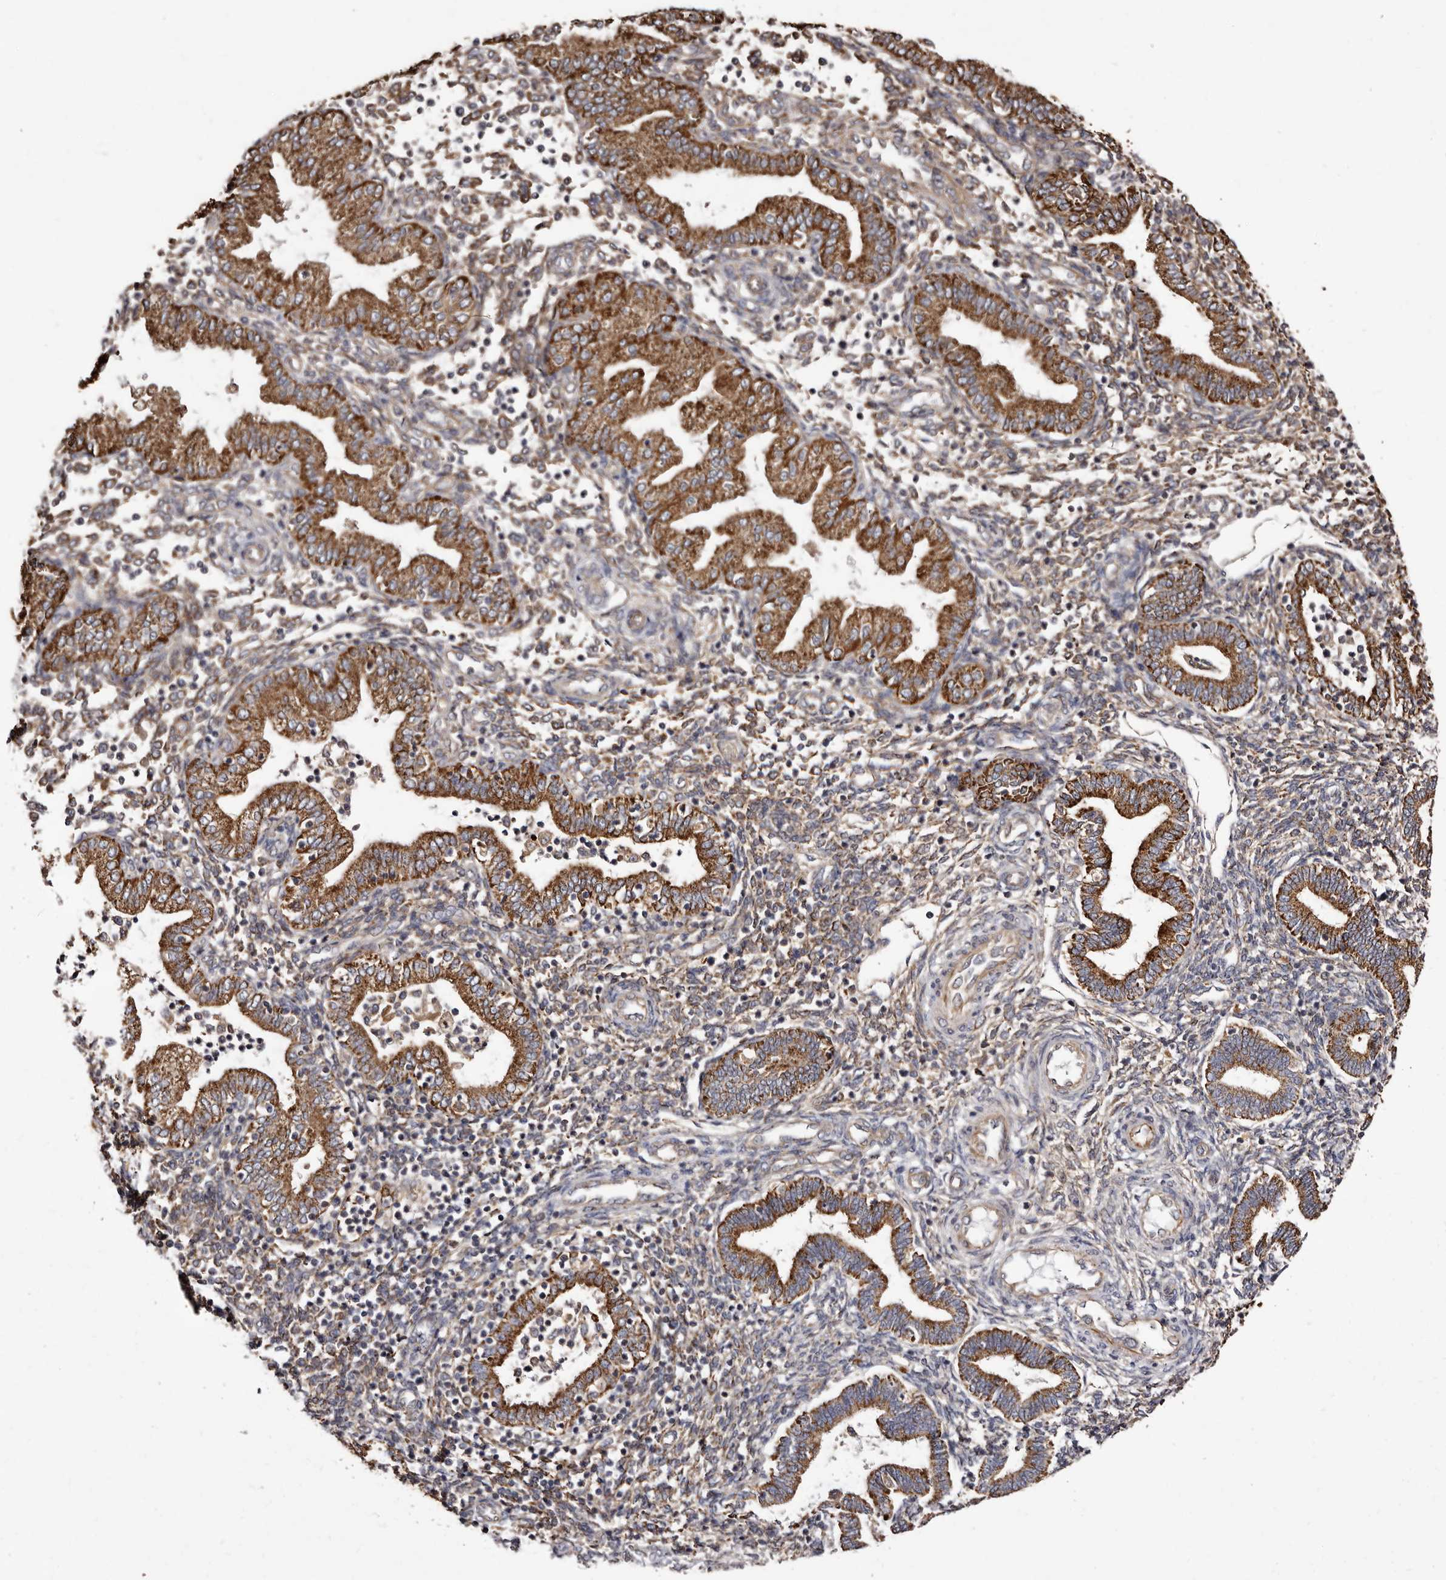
{"staining": {"intensity": "moderate", "quantity": "25%-75%", "location": "cytoplasmic/membranous"}, "tissue": "endometrium", "cell_type": "Cells in endometrial stroma", "image_type": "normal", "snomed": [{"axis": "morphology", "description": "Normal tissue, NOS"}, {"axis": "topography", "description": "Endometrium"}], "caption": "Endometrium stained with immunohistochemistry (IHC) reveals moderate cytoplasmic/membranous staining in approximately 25%-75% of cells in endometrial stroma. The protein is shown in brown color, while the nuclei are stained blue.", "gene": "LUZP1", "patient": {"sex": "female", "age": 53}}